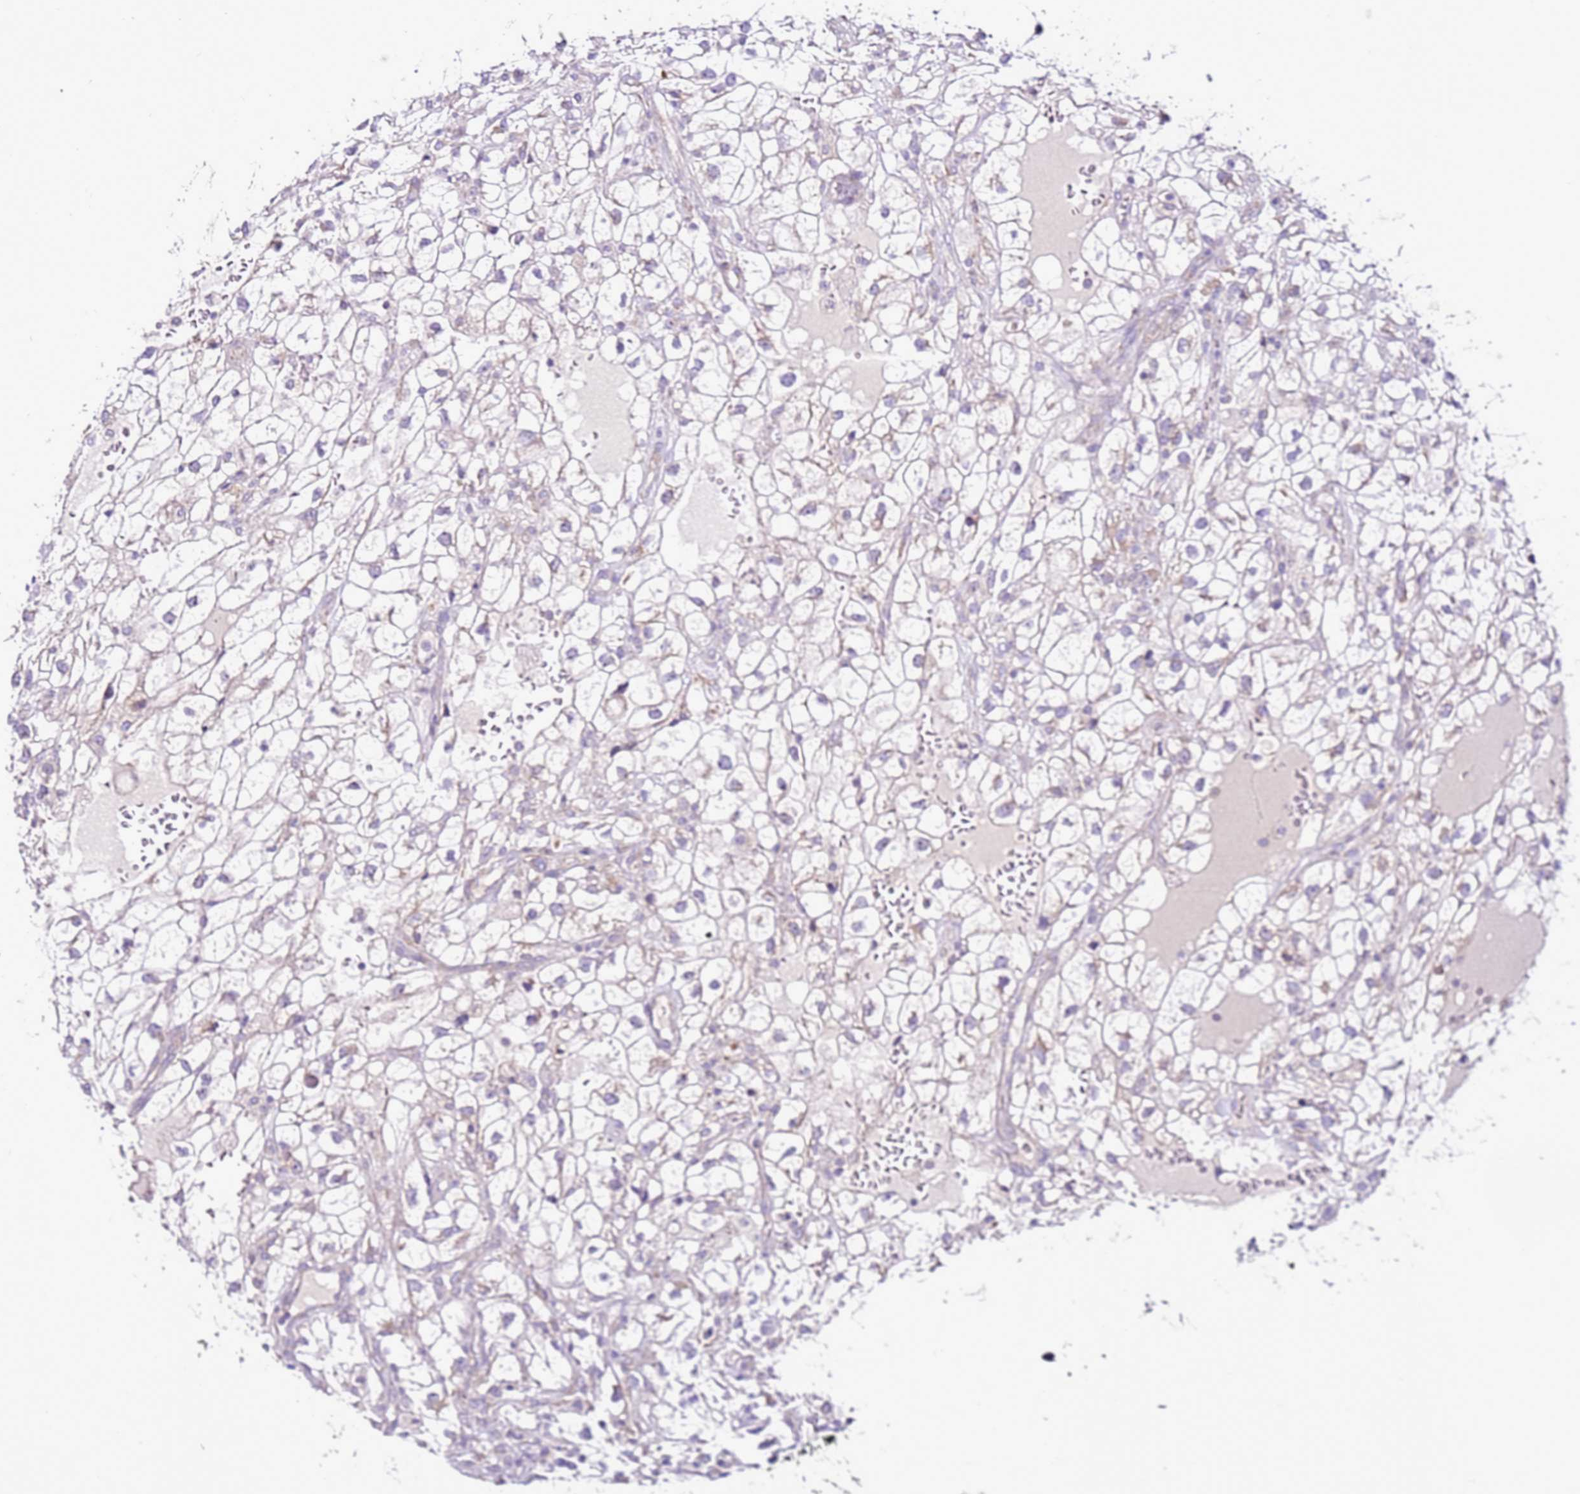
{"staining": {"intensity": "negative", "quantity": "none", "location": "none"}, "tissue": "renal cancer", "cell_type": "Tumor cells", "image_type": "cancer", "snomed": [{"axis": "morphology", "description": "Adenocarcinoma, NOS"}, {"axis": "topography", "description": "Kidney"}], "caption": "DAB (3,3'-diaminobenzidine) immunohistochemical staining of renal cancer (adenocarcinoma) reveals no significant expression in tumor cells. (DAB (3,3'-diaminobenzidine) immunohistochemistry, high magnification).", "gene": "MRPL36", "patient": {"sex": "male", "age": 59}}